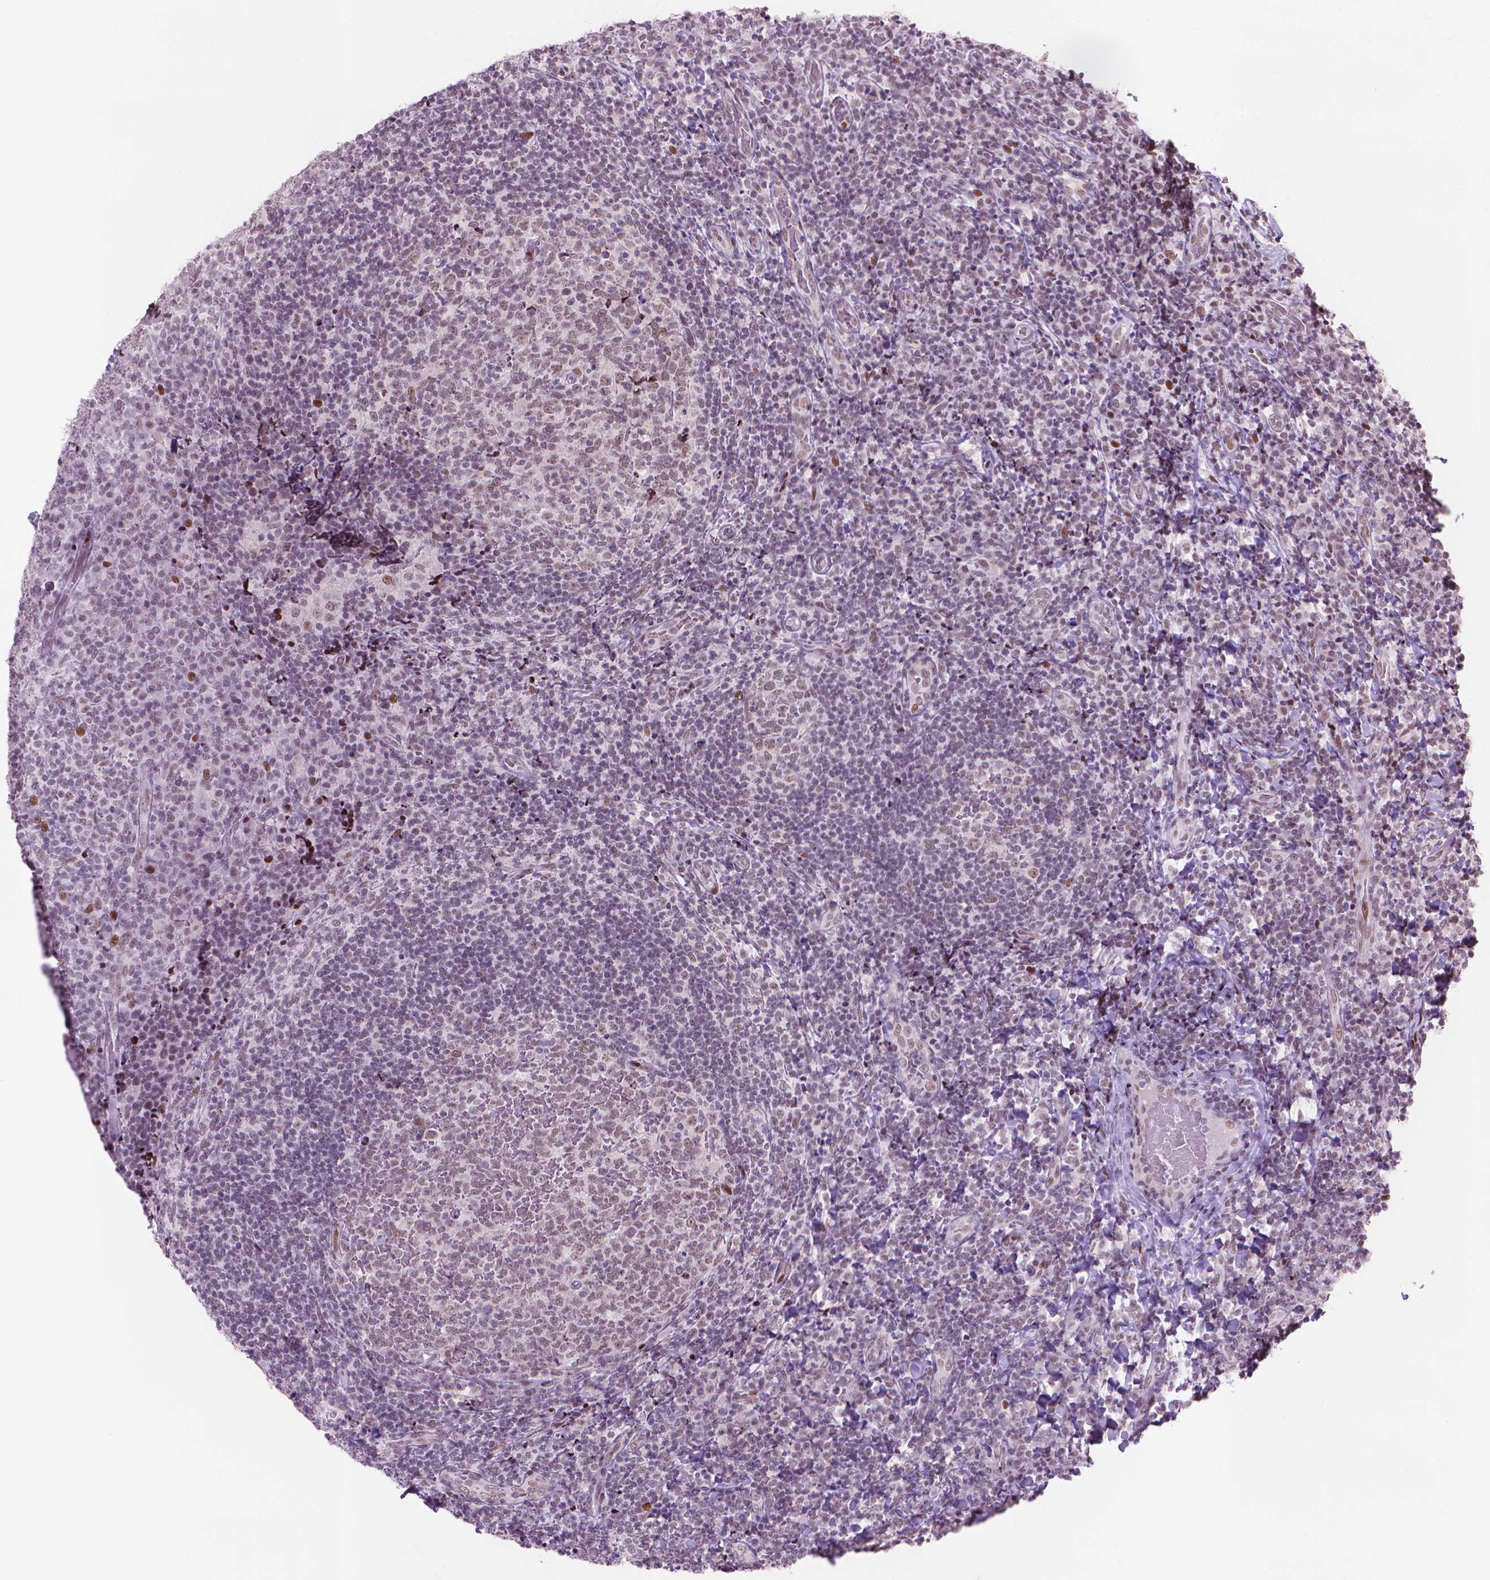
{"staining": {"intensity": "weak", "quantity": "25%-75%", "location": "nuclear"}, "tissue": "tonsil", "cell_type": "Germinal center cells", "image_type": "normal", "snomed": [{"axis": "morphology", "description": "Normal tissue, NOS"}, {"axis": "topography", "description": "Tonsil"}], "caption": "Human tonsil stained with a brown dye displays weak nuclear positive expression in approximately 25%-75% of germinal center cells.", "gene": "HES7", "patient": {"sex": "male", "age": 17}}